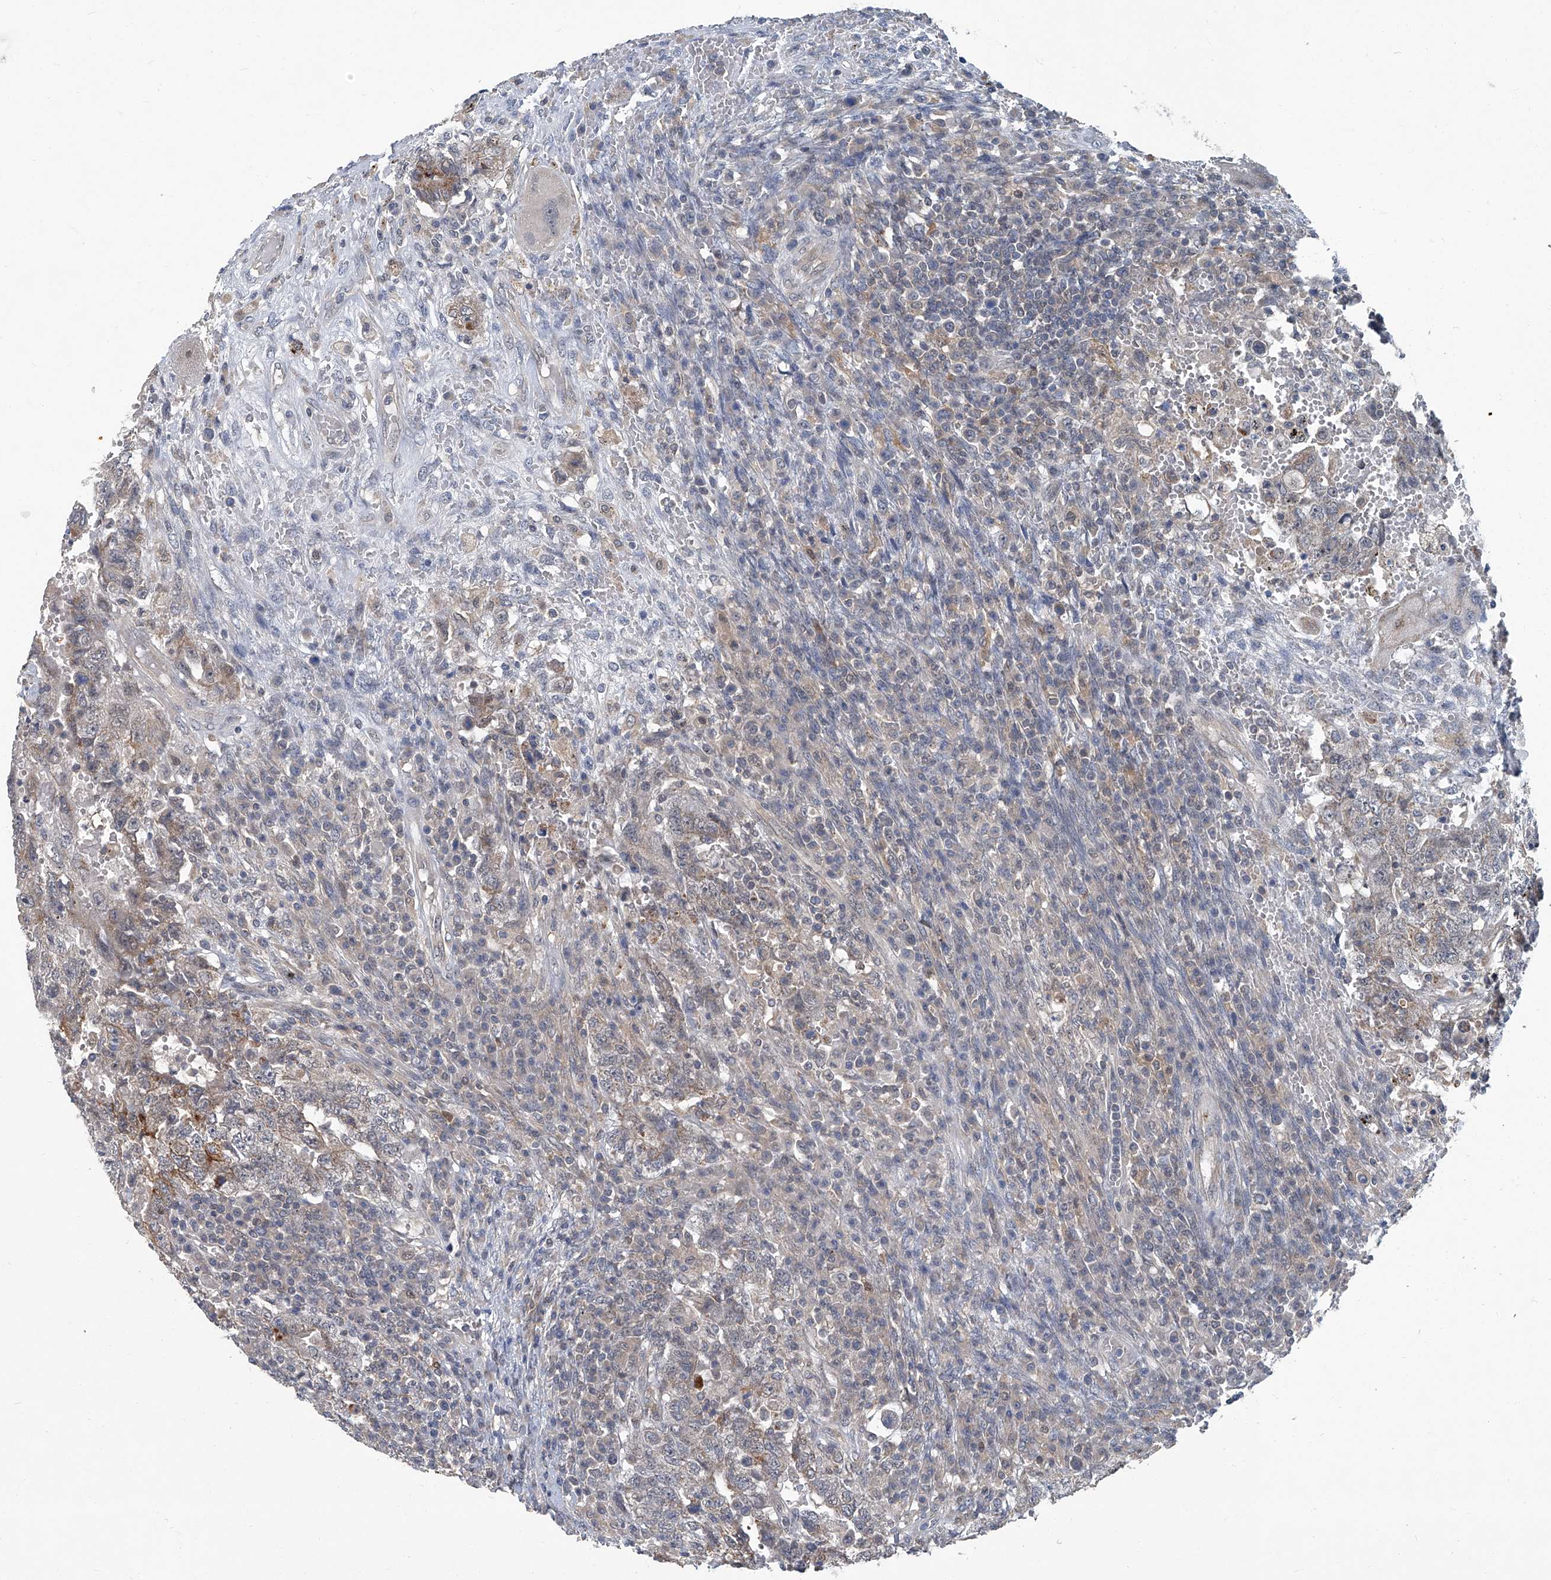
{"staining": {"intensity": "weak", "quantity": "<25%", "location": "cytoplasmic/membranous"}, "tissue": "testis cancer", "cell_type": "Tumor cells", "image_type": "cancer", "snomed": [{"axis": "morphology", "description": "Carcinoma, Embryonal, NOS"}, {"axis": "topography", "description": "Testis"}], "caption": "This is an immunohistochemistry histopathology image of human testis cancer. There is no staining in tumor cells.", "gene": "AKNAD1", "patient": {"sex": "male", "age": 26}}